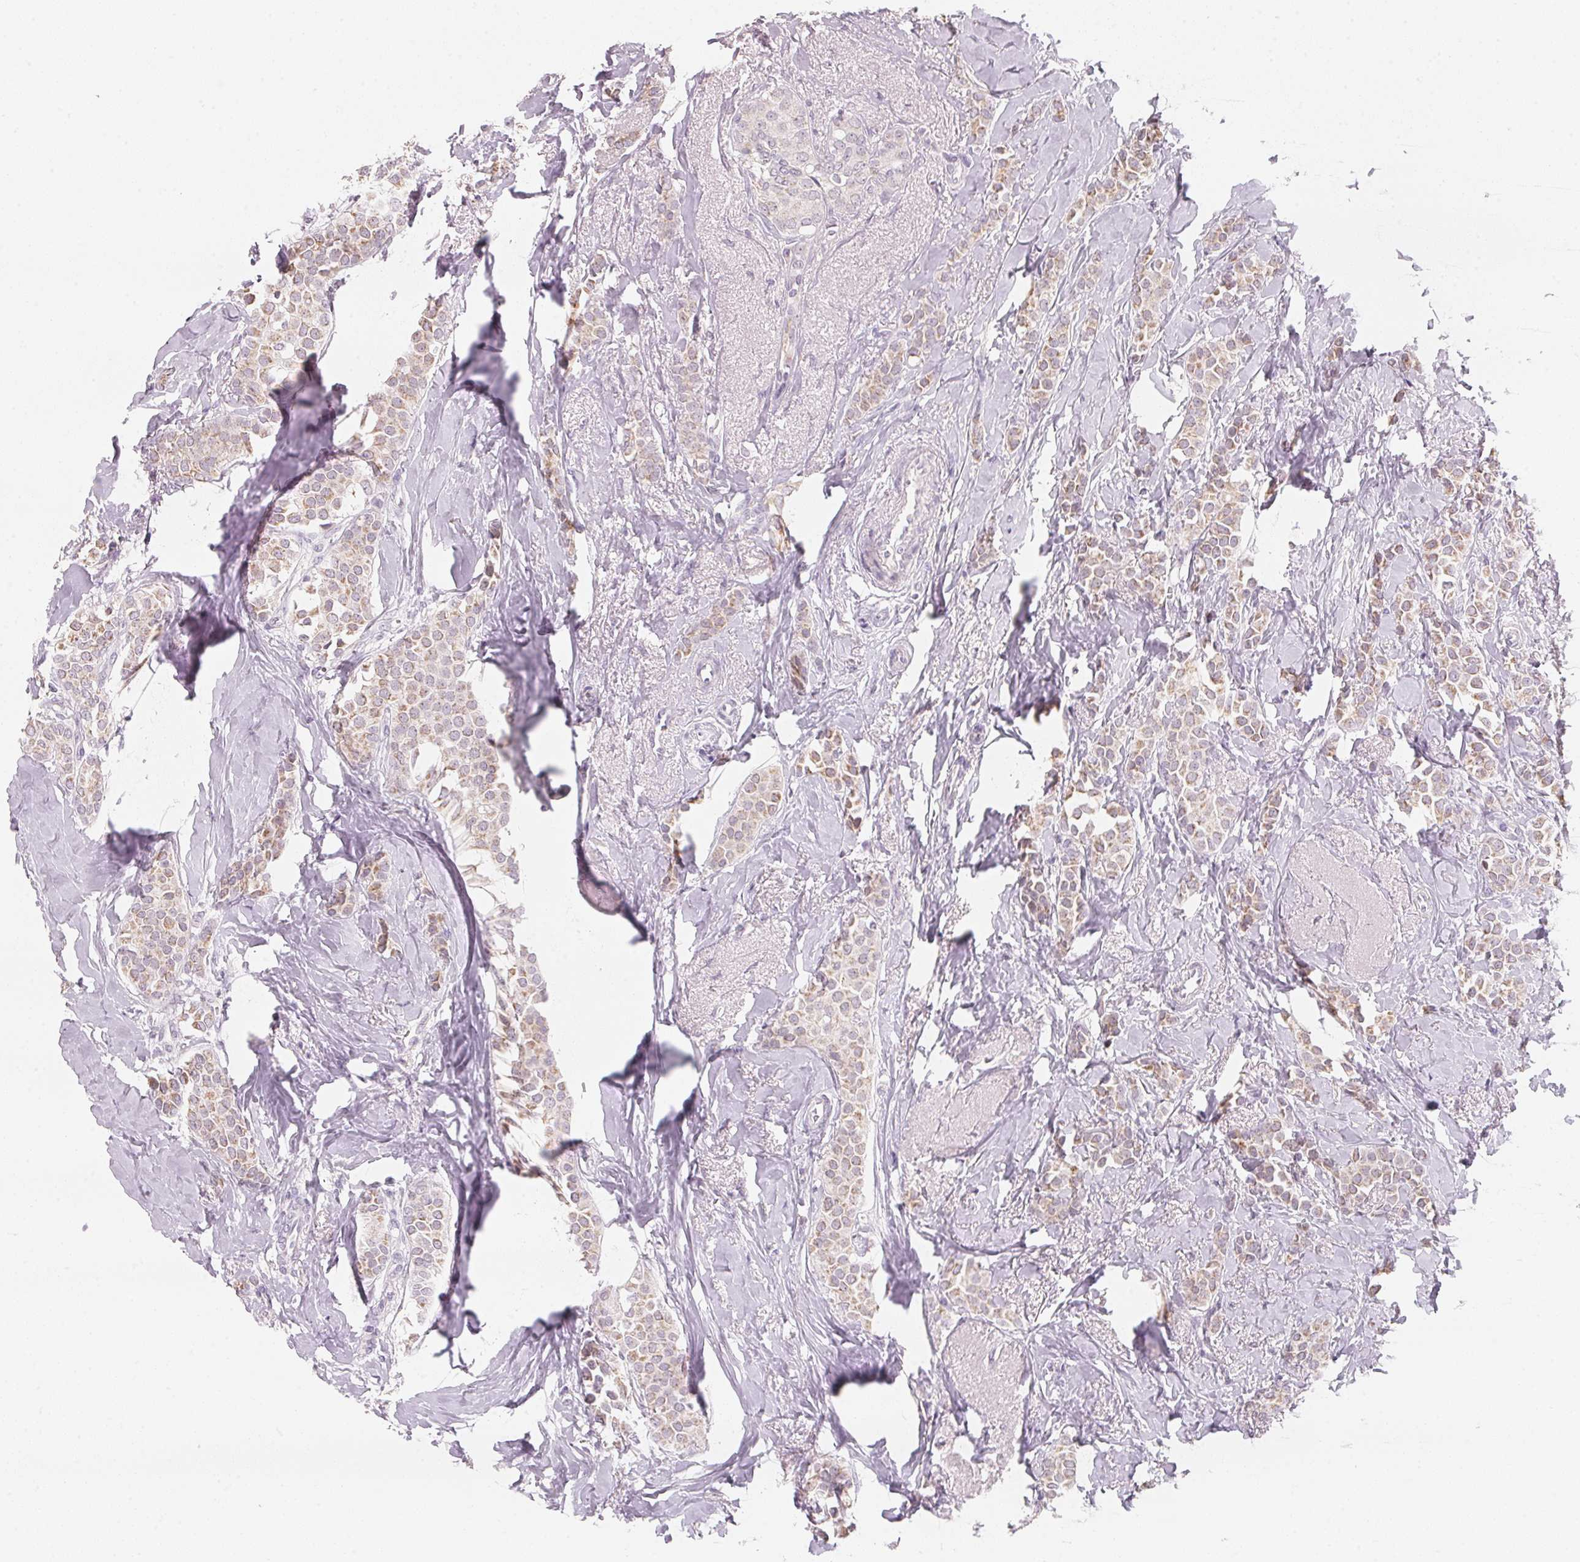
{"staining": {"intensity": "weak", "quantity": "25%-75%", "location": "cytoplasmic/membranous"}, "tissue": "breast cancer", "cell_type": "Tumor cells", "image_type": "cancer", "snomed": [{"axis": "morphology", "description": "Duct carcinoma"}, {"axis": "topography", "description": "Breast"}], "caption": "The immunohistochemical stain labels weak cytoplasmic/membranous expression in tumor cells of invasive ductal carcinoma (breast) tissue.", "gene": "ANKRD31", "patient": {"sex": "female", "age": 79}}